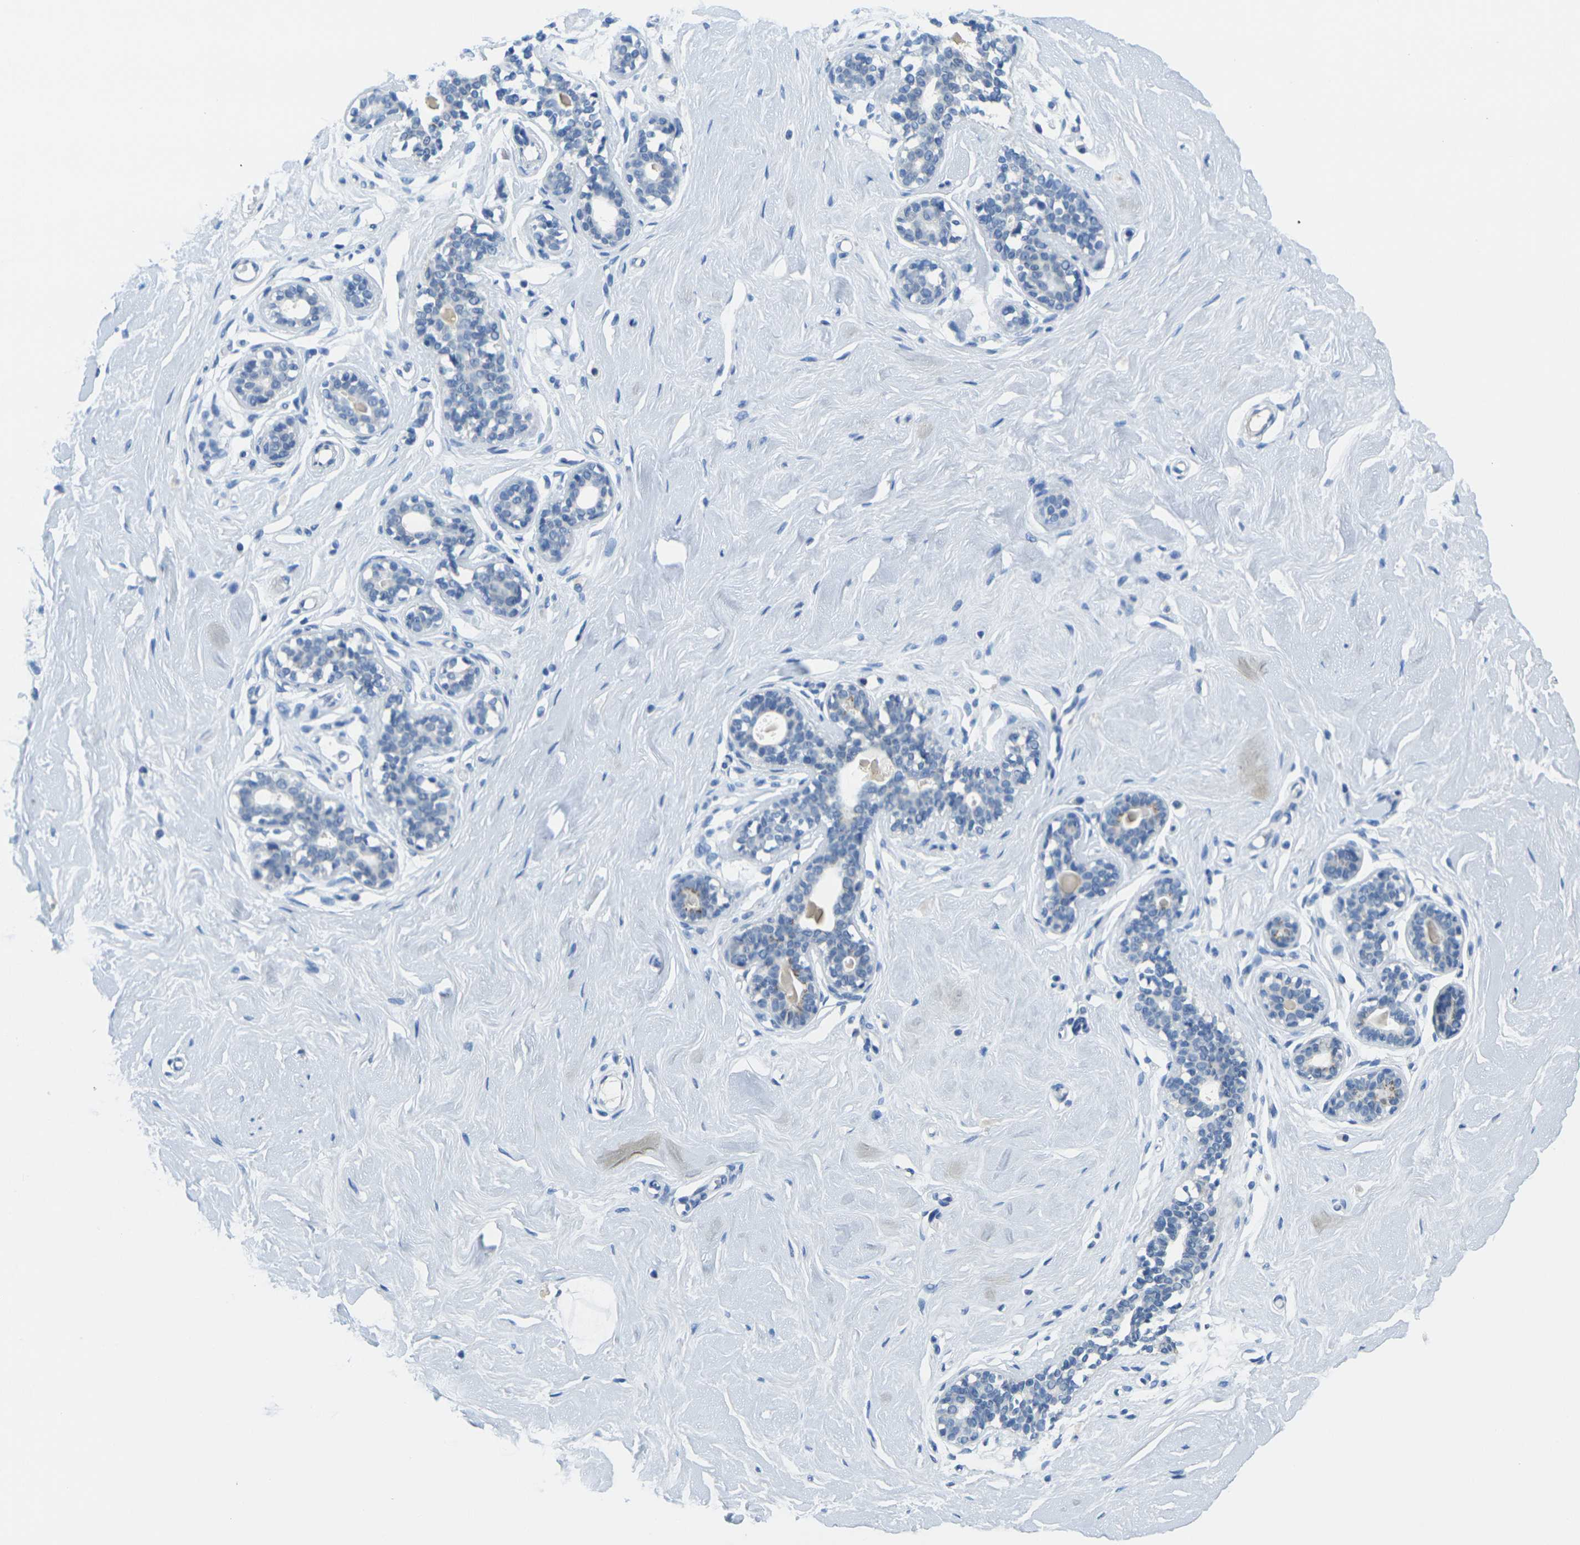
{"staining": {"intensity": "negative", "quantity": "none", "location": "none"}, "tissue": "breast", "cell_type": "Adipocytes", "image_type": "normal", "snomed": [{"axis": "morphology", "description": "Normal tissue, NOS"}, {"axis": "topography", "description": "Breast"}], "caption": "This is a histopathology image of immunohistochemistry staining of benign breast, which shows no staining in adipocytes. (IHC, brightfield microscopy, high magnification).", "gene": "FAM3D", "patient": {"sex": "female", "age": 23}}